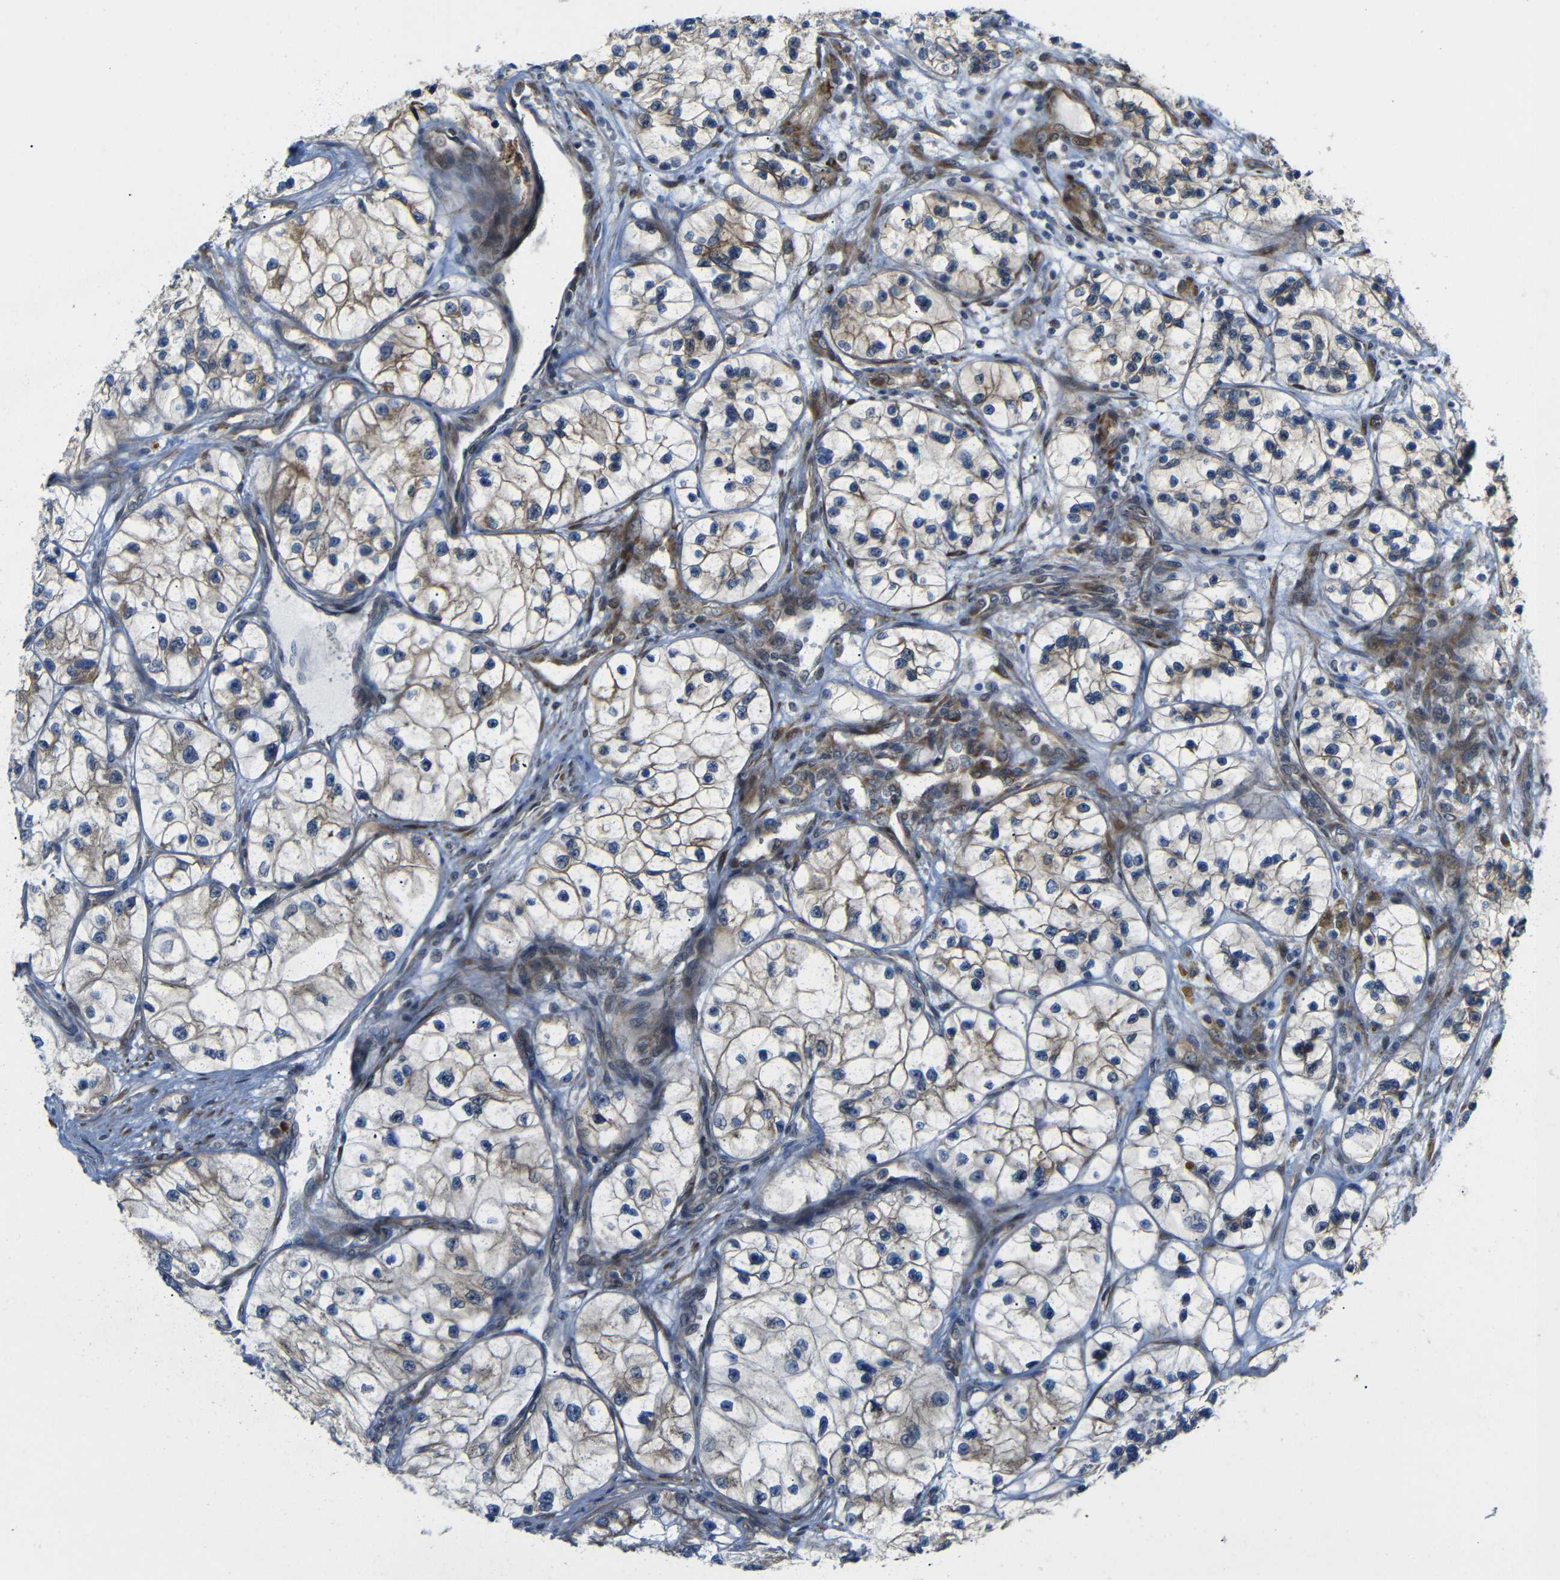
{"staining": {"intensity": "weak", "quantity": ">75%", "location": "cytoplasmic/membranous"}, "tissue": "renal cancer", "cell_type": "Tumor cells", "image_type": "cancer", "snomed": [{"axis": "morphology", "description": "Adenocarcinoma, NOS"}, {"axis": "topography", "description": "Kidney"}], "caption": "IHC micrograph of human renal cancer (adenocarcinoma) stained for a protein (brown), which demonstrates low levels of weak cytoplasmic/membranous positivity in approximately >75% of tumor cells.", "gene": "P3H2", "patient": {"sex": "female", "age": 57}}